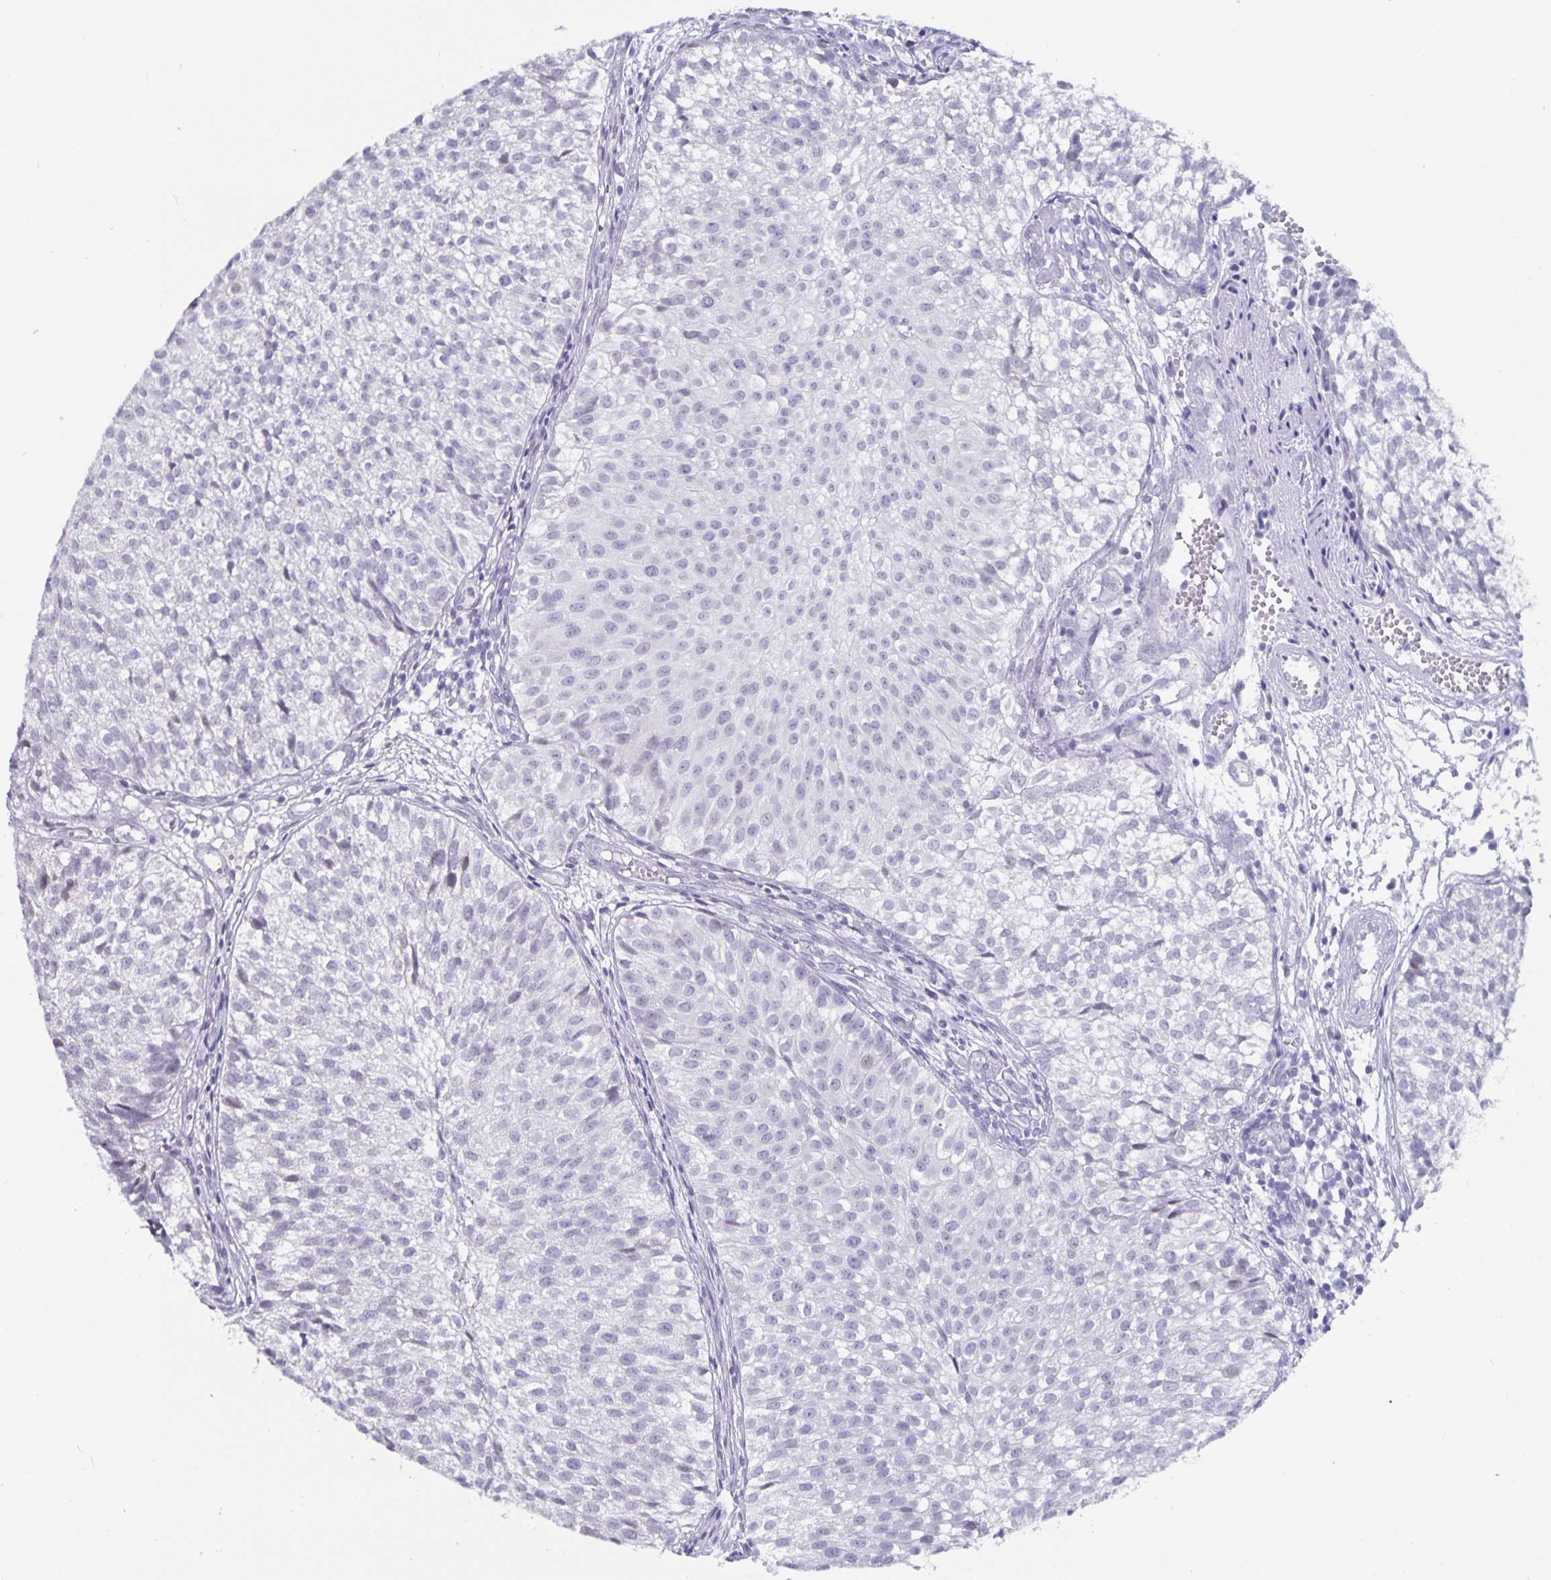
{"staining": {"intensity": "negative", "quantity": "none", "location": "none"}, "tissue": "urothelial cancer", "cell_type": "Tumor cells", "image_type": "cancer", "snomed": [{"axis": "morphology", "description": "Urothelial carcinoma, Low grade"}, {"axis": "topography", "description": "Urinary bladder"}], "caption": "DAB (3,3'-diaminobenzidine) immunohistochemical staining of human urothelial cancer displays no significant staining in tumor cells. (DAB (3,3'-diaminobenzidine) IHC with hematoxylin counter stain).", "gene": "OLIG2", "patient": {"sex": "male", "age": 70}}